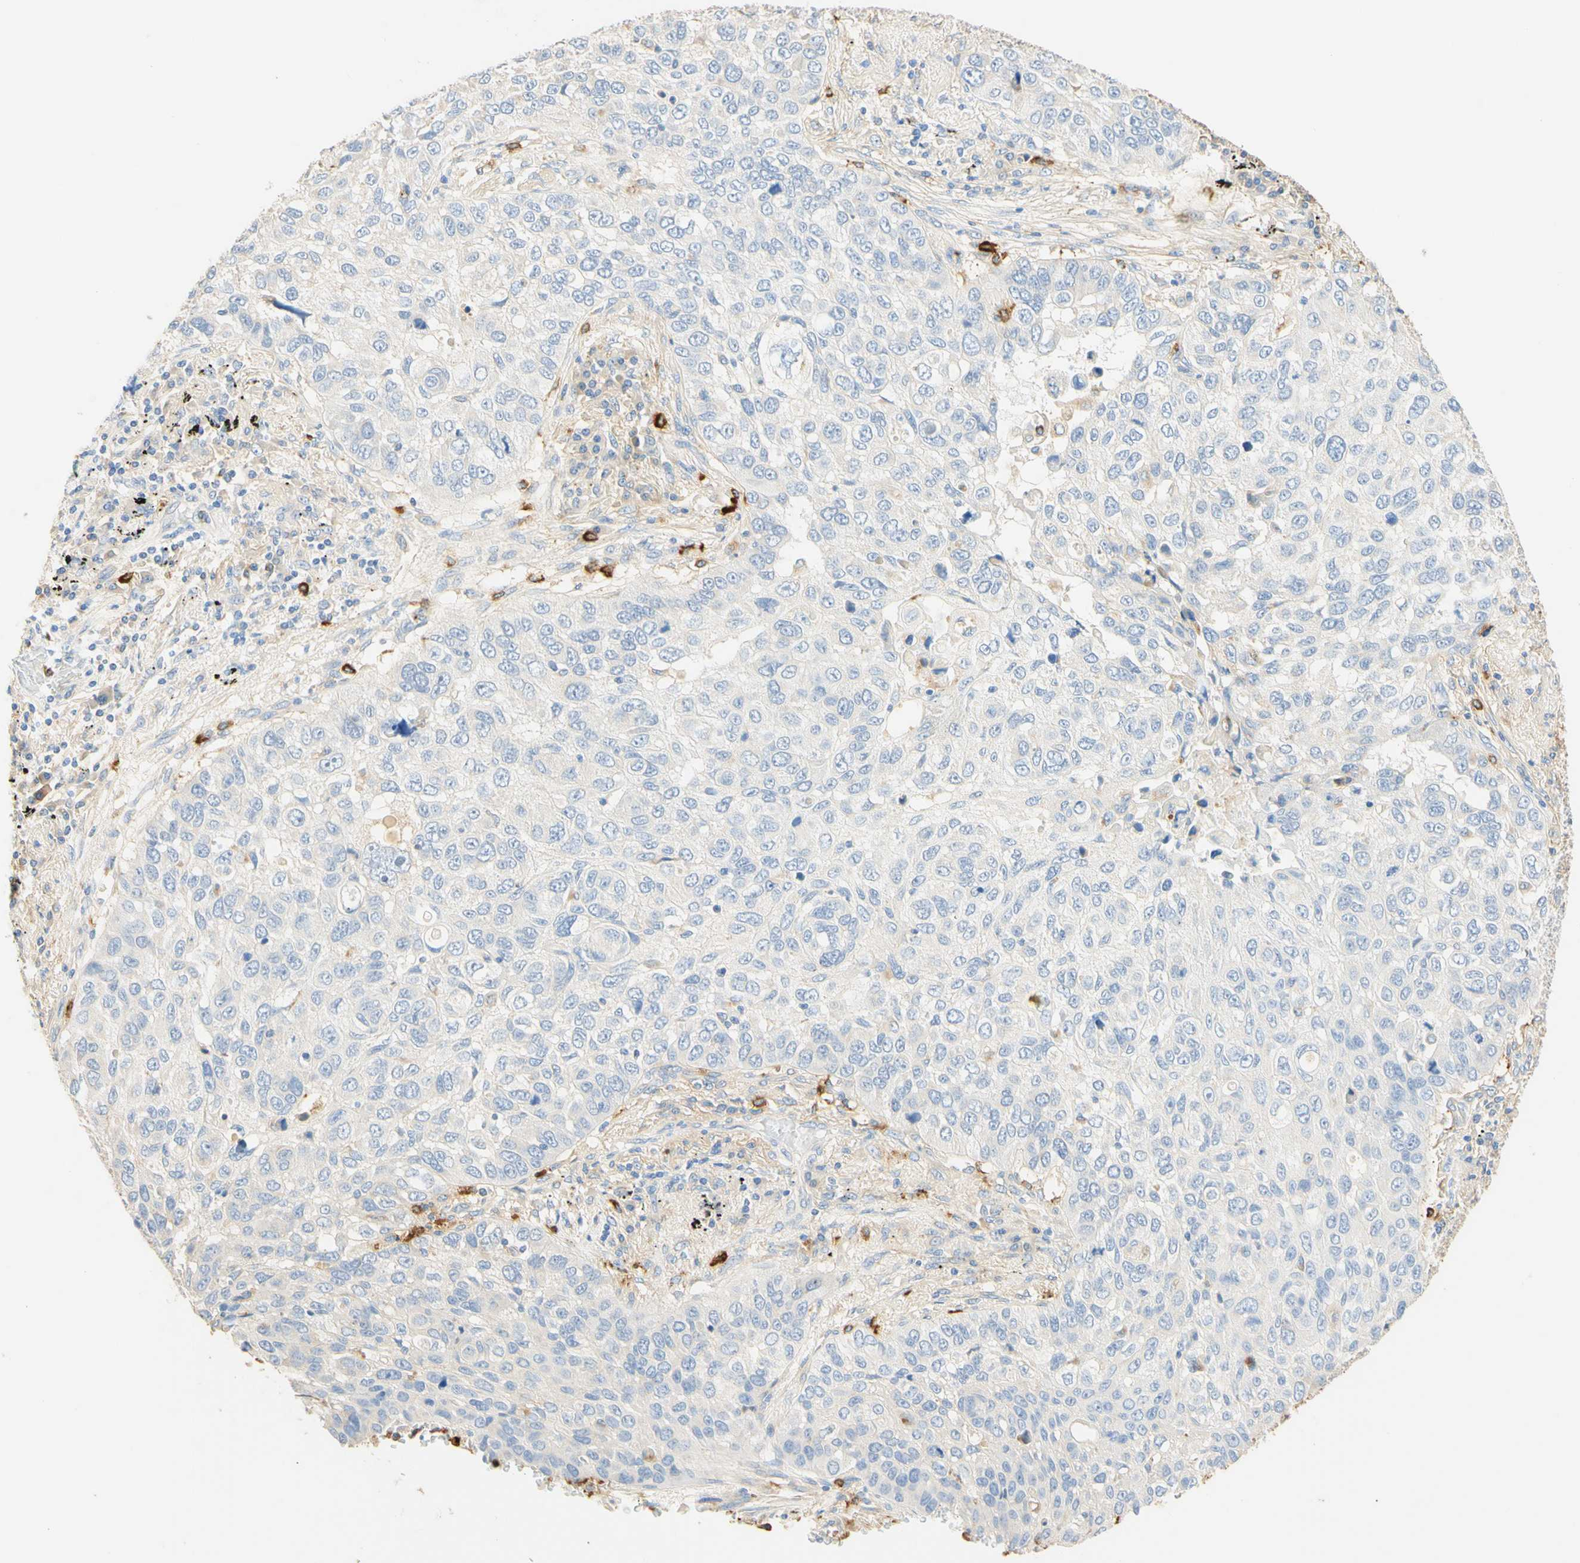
{"staining": {"intensity": "negative", "quantity": "none", "location": "none"}, "tissue": "lung cancer", "cell_type": "Tumor cells", "image_type": "cancer", "snomed": [{"axis": "morphology", "description": "Squamous cell carcinoma, NOS"}, {"axis": "topography", "description": "Lung"}], "caption": "Image shows no protein expression in tumor cells of squamous cell carcinoma (lung) tissue.", "gene": "CD63", "patient": {"sex": "male", "age": 57}}